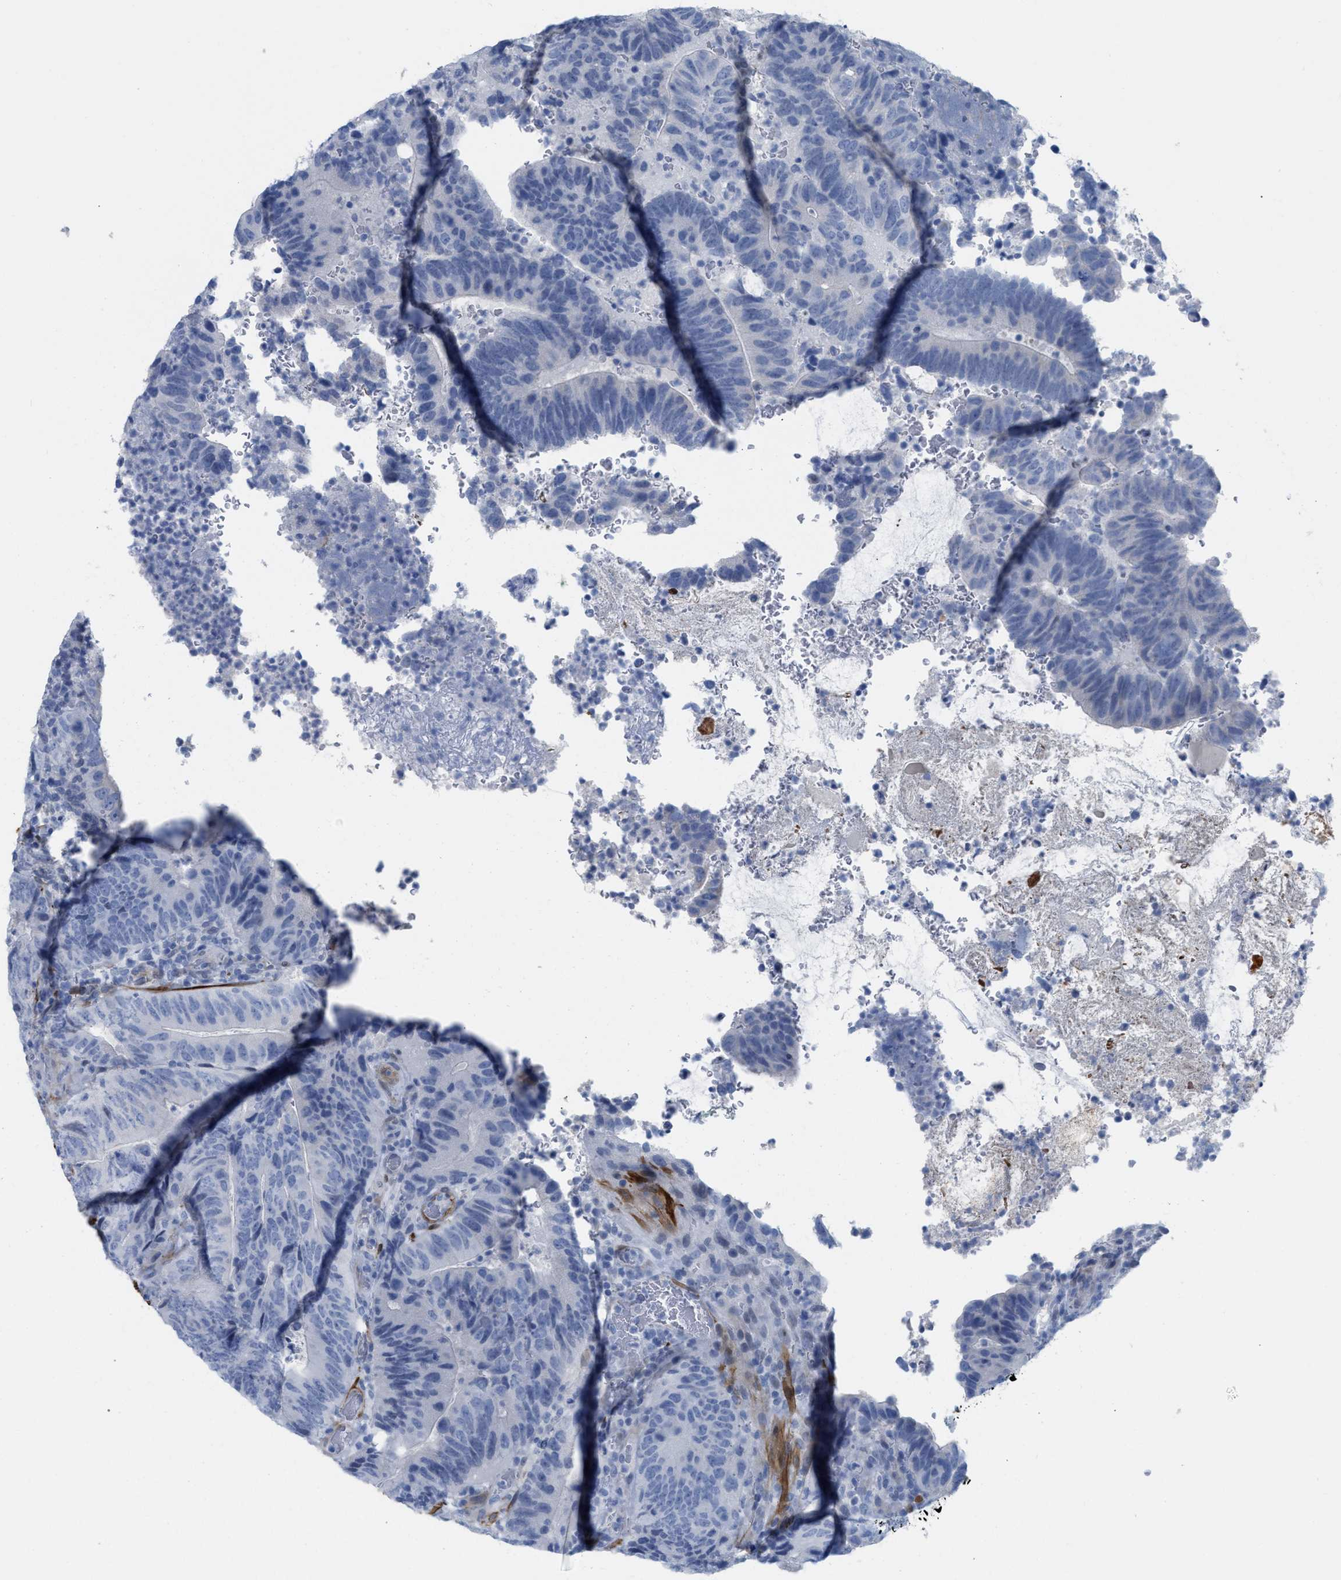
{"staining": {"intensity": "negative", "quantity": "none", "location": "none"}, "tissue": "colorectal cancer", "cell_type": "Tumor cells", "image_type": "cancer", "snomed": [{"axis": "morphology", "description": "Adenocarcinoma, NOS"}, {"axis": "topography", "description": "Colon"}], "caption": "Micrograph shows no protein expression in tumor cells of adenocarcinoma (colorectal) tissue.", "gene": "TAGLN", "patient": {"sex": "male", "age": 56}}